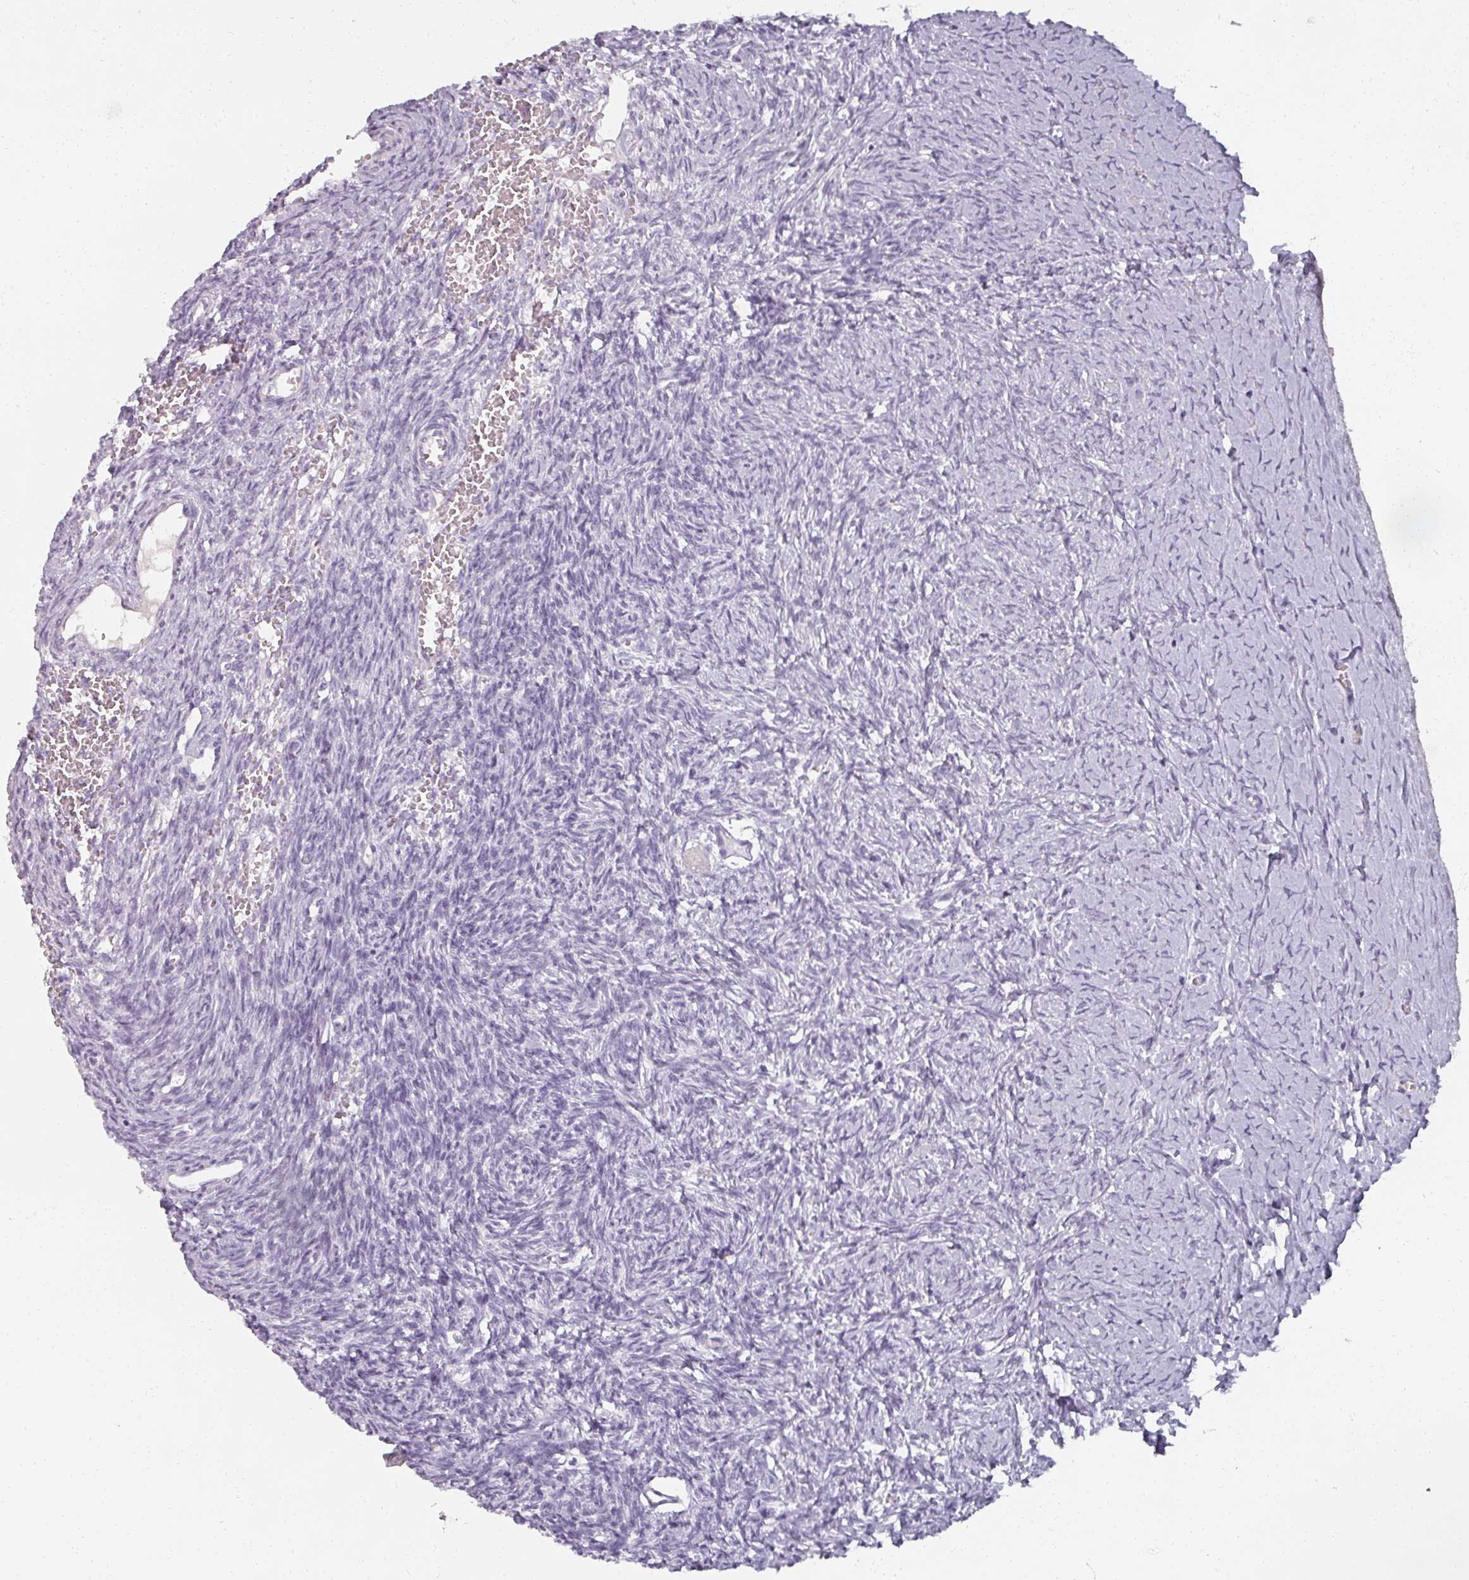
{"staining": {"intensity": "negative", "quantity": "none", "location": "none"}, "tissue": "ovary", "cell_type": "Follicle cells", "image_type": "normal", "snomed": [{"axis": "morphology", "description": "Normal tissue, NOS"}, {"axis": "topography", "description": "Ovary"}], "caption": "This image is of benign ovary stained with IHC to label a protein in brown with the nuclei are counter-stained blue. There is no staining in follicle cells.", "gene": "REG3A", "patient": {"sex": "female", "age": 39}}